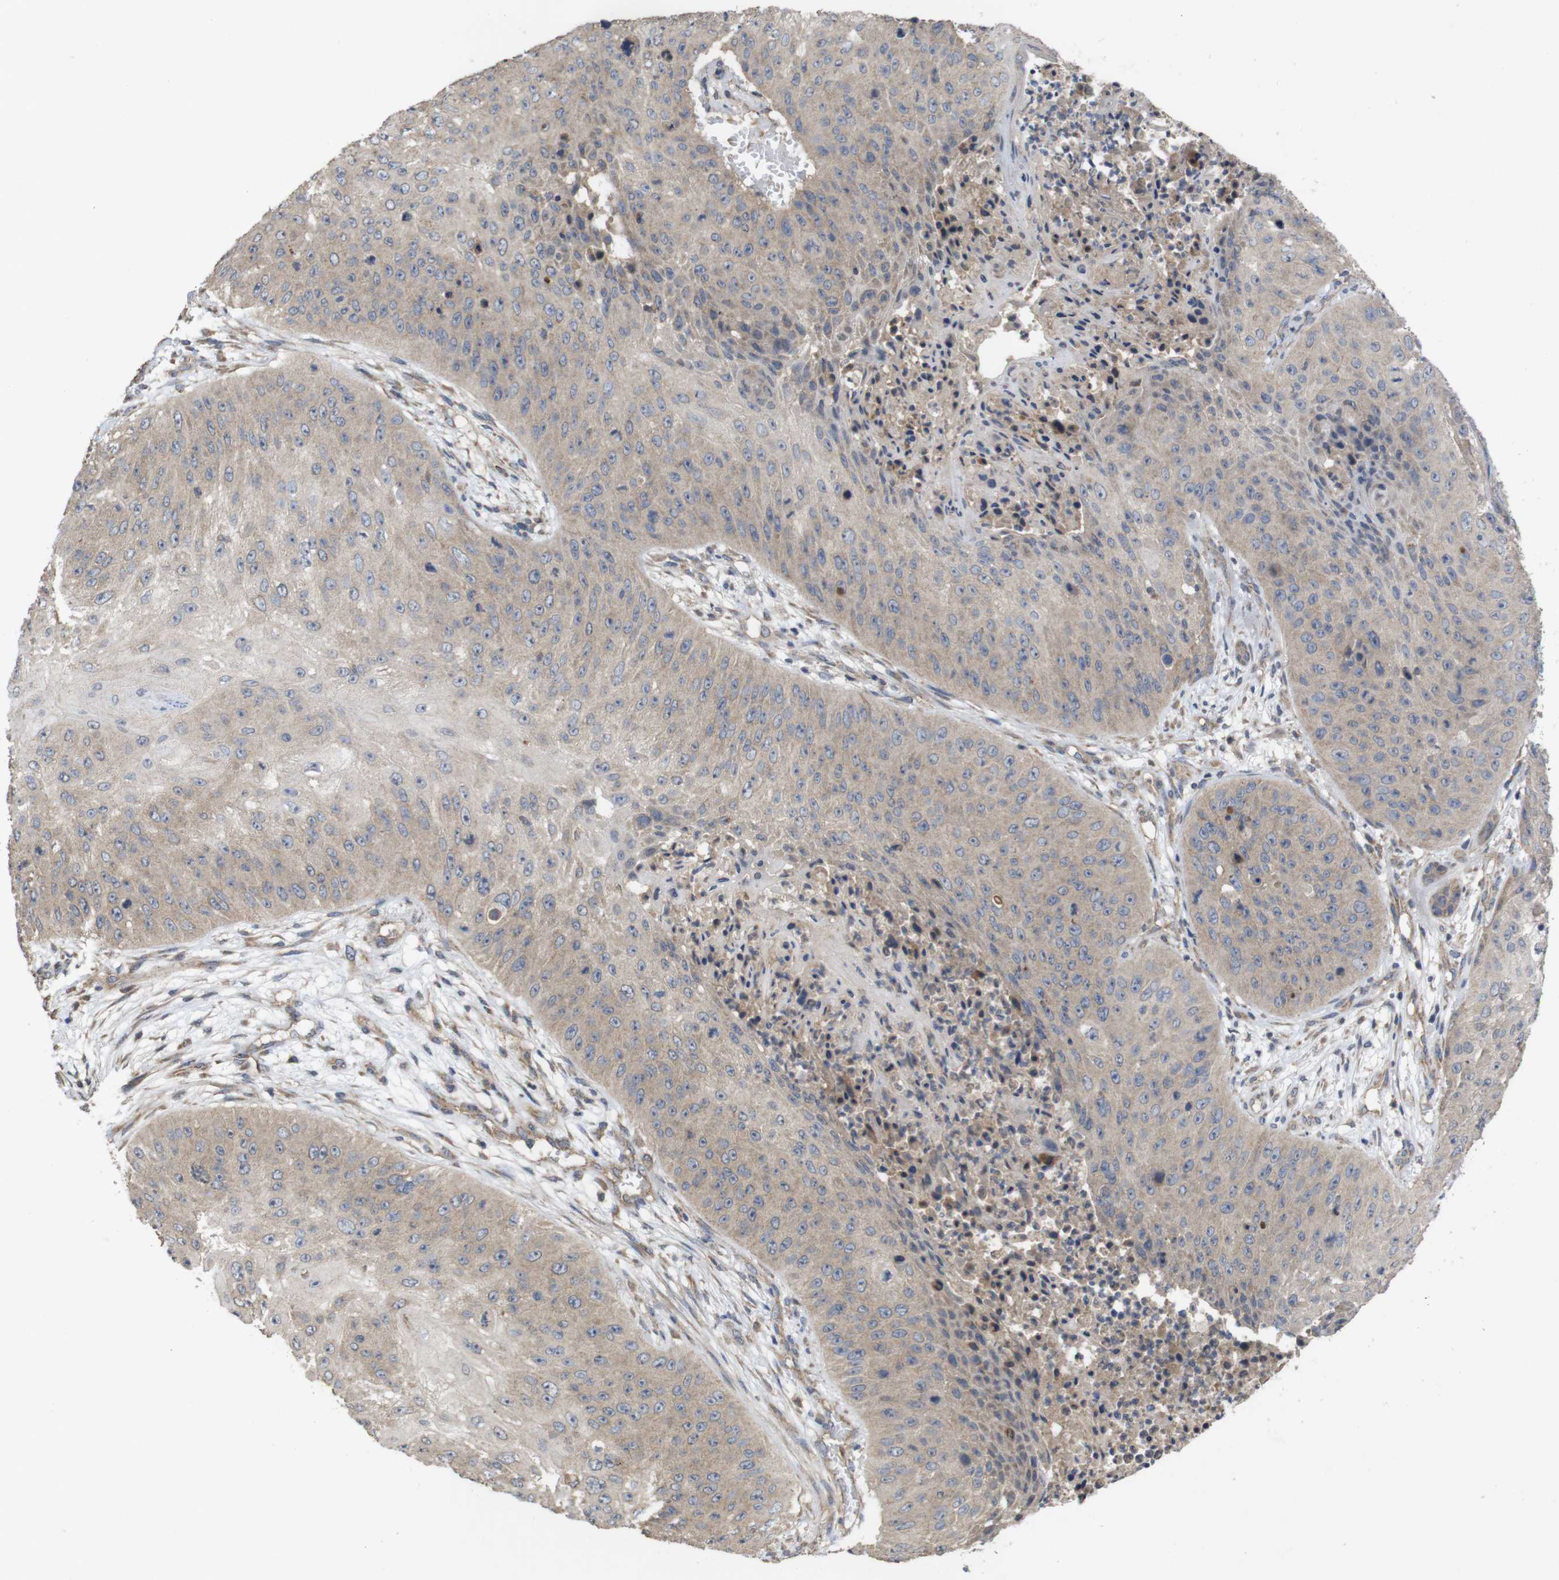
{"staining": {"intensity": "weak", "quantity": ">75%", "location": "cytoplasmic/membranous"}, "tissue": "skin cancer", "cell_type": "Tumor cells", "image_type": "cancer", "snomed": [{"axis": "morphology", "description": "Squamous cell carcinoma, NOS"}, {"axis": "topography", "description": "Skin"}], "caption": "High-power microscopy captured an IHC photomicrograph of skin squamous cell carcinoma, revealing weak cytoplasmic/membranous positivity in about >75% of tumor cells.", "gene": "KCNS3", "patient": {"sex": "female", "age": 80}}